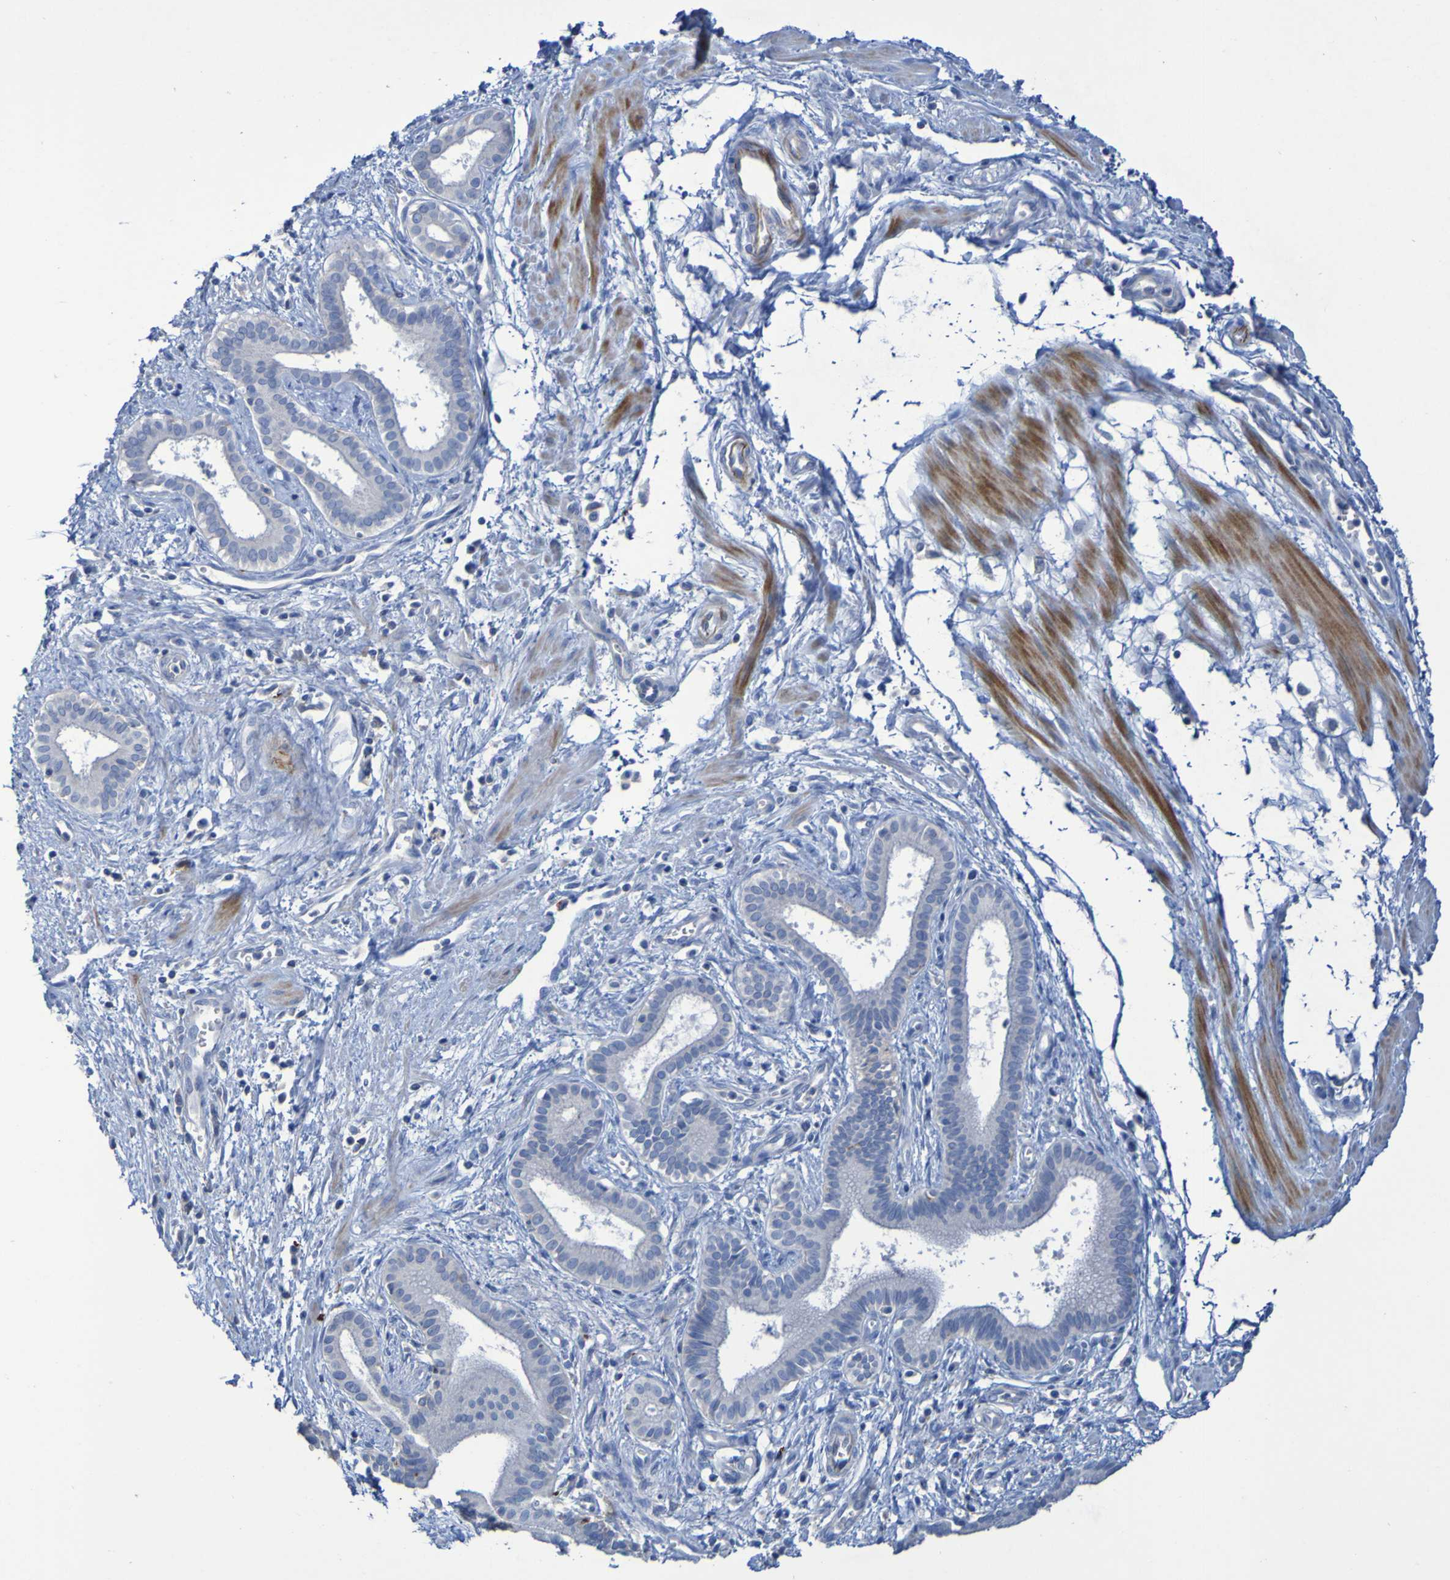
{"staining": {"intensity": "negative", "quantity": "none", "location": "none"}, "tissue": "pancreatic cancer", "cell_type": "Tumor cells", "image_type": "cancer", "snomed": [{"axis": "morphology", "description": "Normal tissue, NOS"}, {"axis": "topography", "description": "Lymph node"}], "caption": "This image is of pancreatic cancer stained with IHC to label a protein in brown with the nuclei are counter-stained blue. There is no staining in tumor cells.", "gene": "RNF182", "patient": {"sex": "male", "age": 50}}